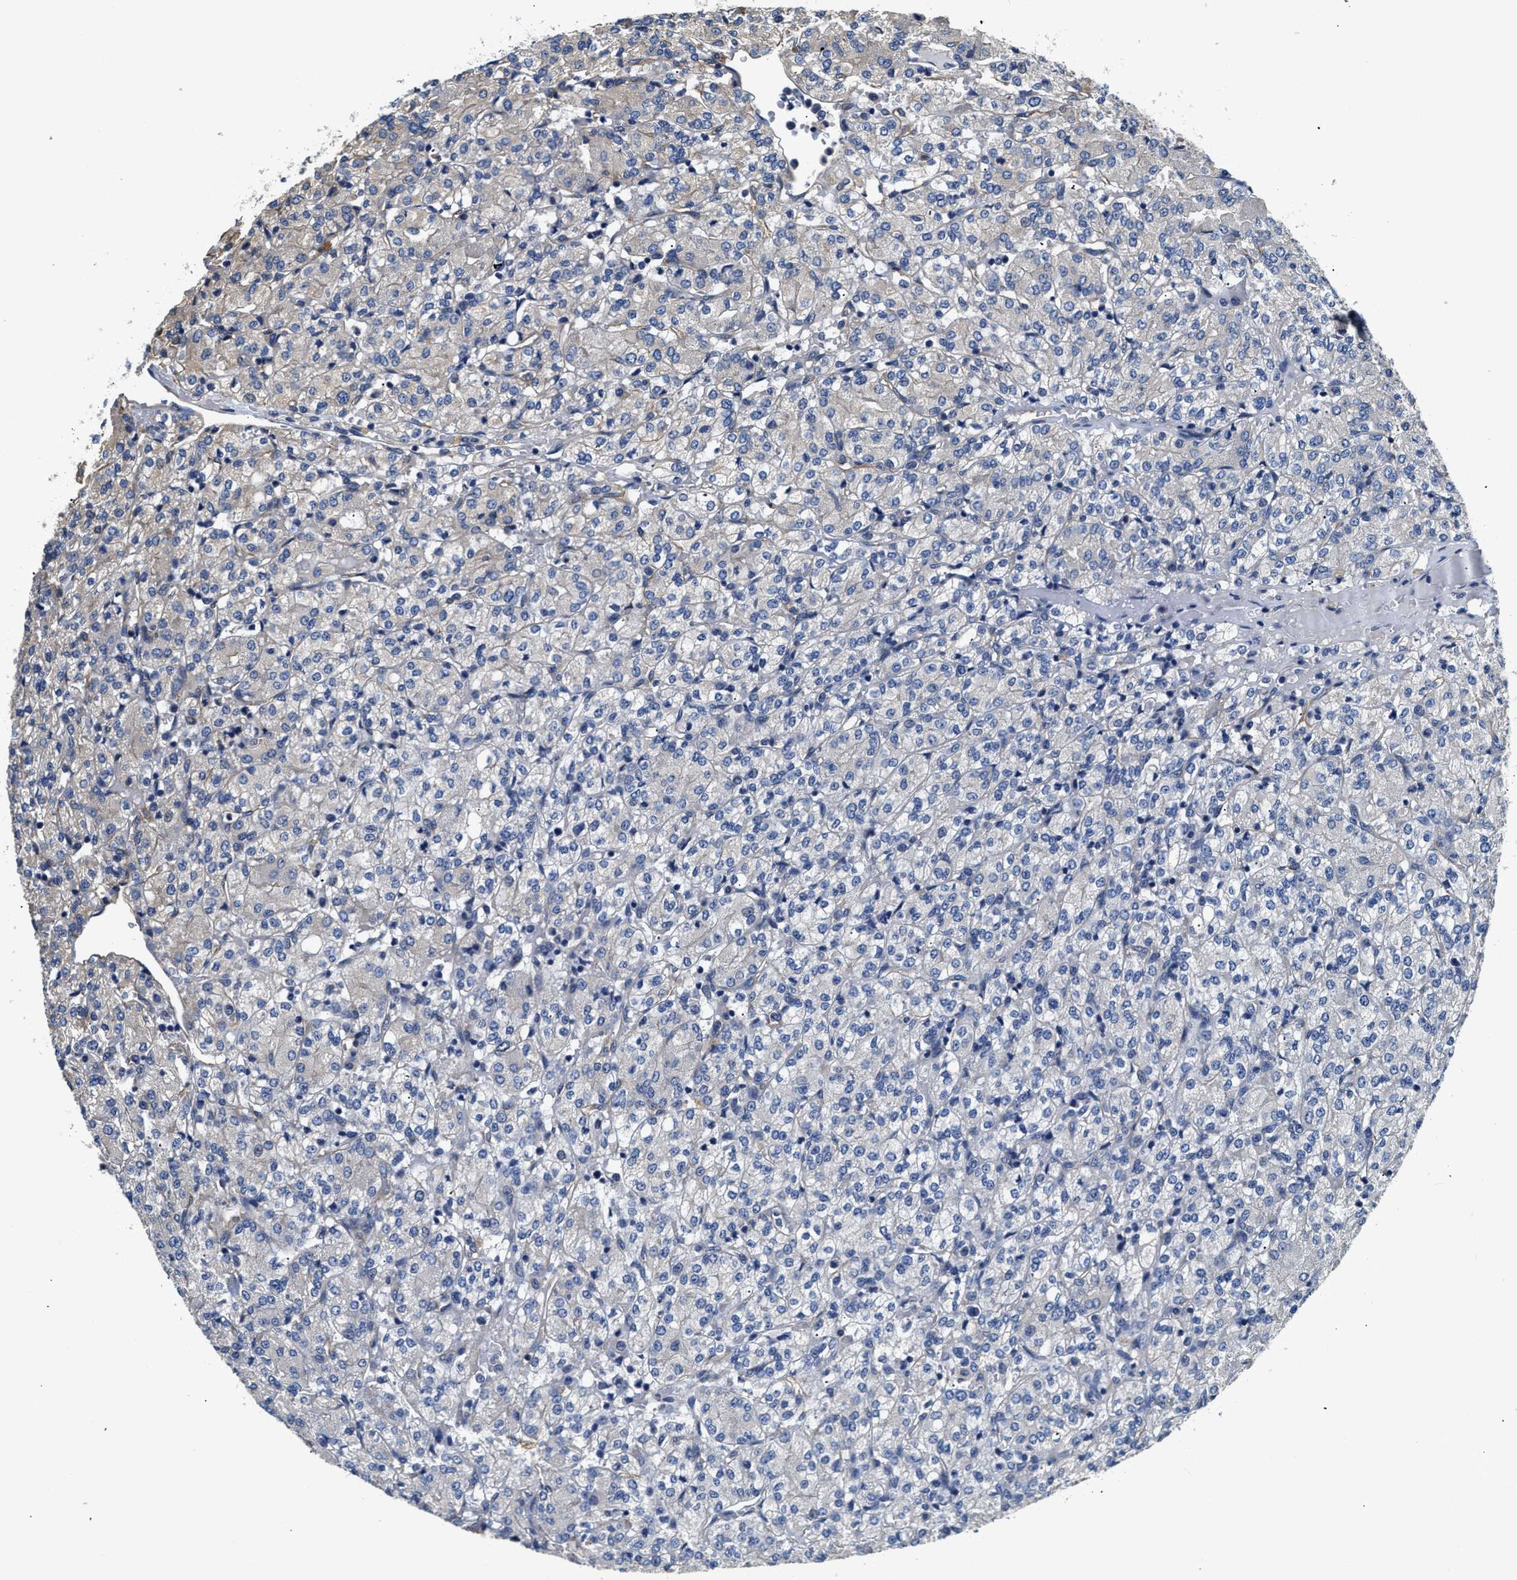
{"staining": {"intensity": "weak", "quantity": "25%-75%", "location": "cytoplasmic/membranous"}, "tissue": "renal cancer", "cell_type": "Tumor cells", "image_type": "cancer", "snomed": [{"axis": "morphology", "description": "Adenocarcinoma, NOS"}, {"axis": "topography", "description": "Kidney"}], "caption": "Immunohistochemical staining of human renal cancer displays low levels of weak cytoplasmic/membranous protein expression in approximately 25%-75% of tumor cells.", "gene": "CSDE1", "patient": {"sex": "male", "age": 77}}